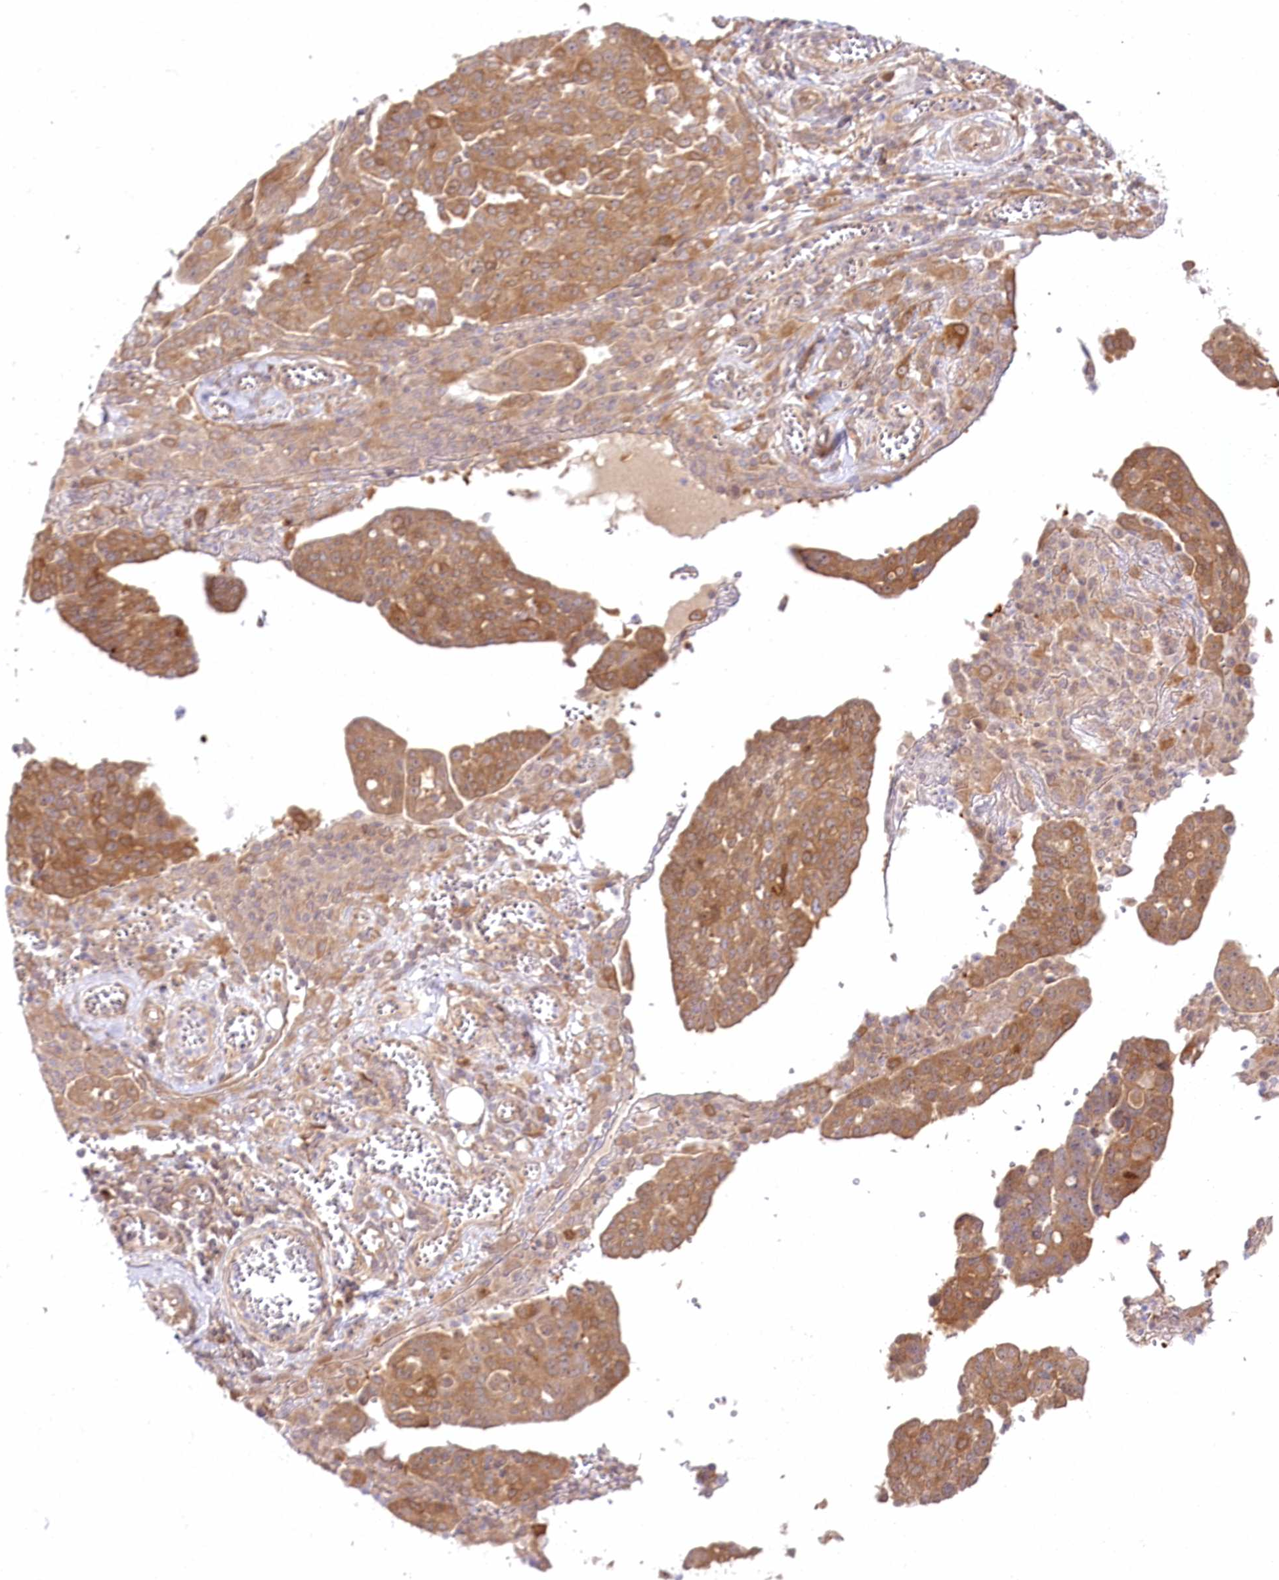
{"staining": {"intensity": "moderate", "quantity": ">75%", "location": "cytoplasmic/membranous"}, "tissue": "ovarian cancer", "cell_type": "Tumor cells", "image_type": "cancer", "snomed": [{"axis": "morphology", "description": "Cystadenocarcinoma, serous, NOS"}, {"axis": "topography", "description": "Soft tissue"}, {"axis": "topography", "description": "Ovary"}], "caption": "Ovarian cancer (serous cystadenocarcinoma) tissue demonstrates moderate cytoplasmic/membranous expression in about >75% of tumor cells, visualized by immunohistochemistry.", "gene": "INPP4B", "patient": {"sex": "female", "age": 57}}